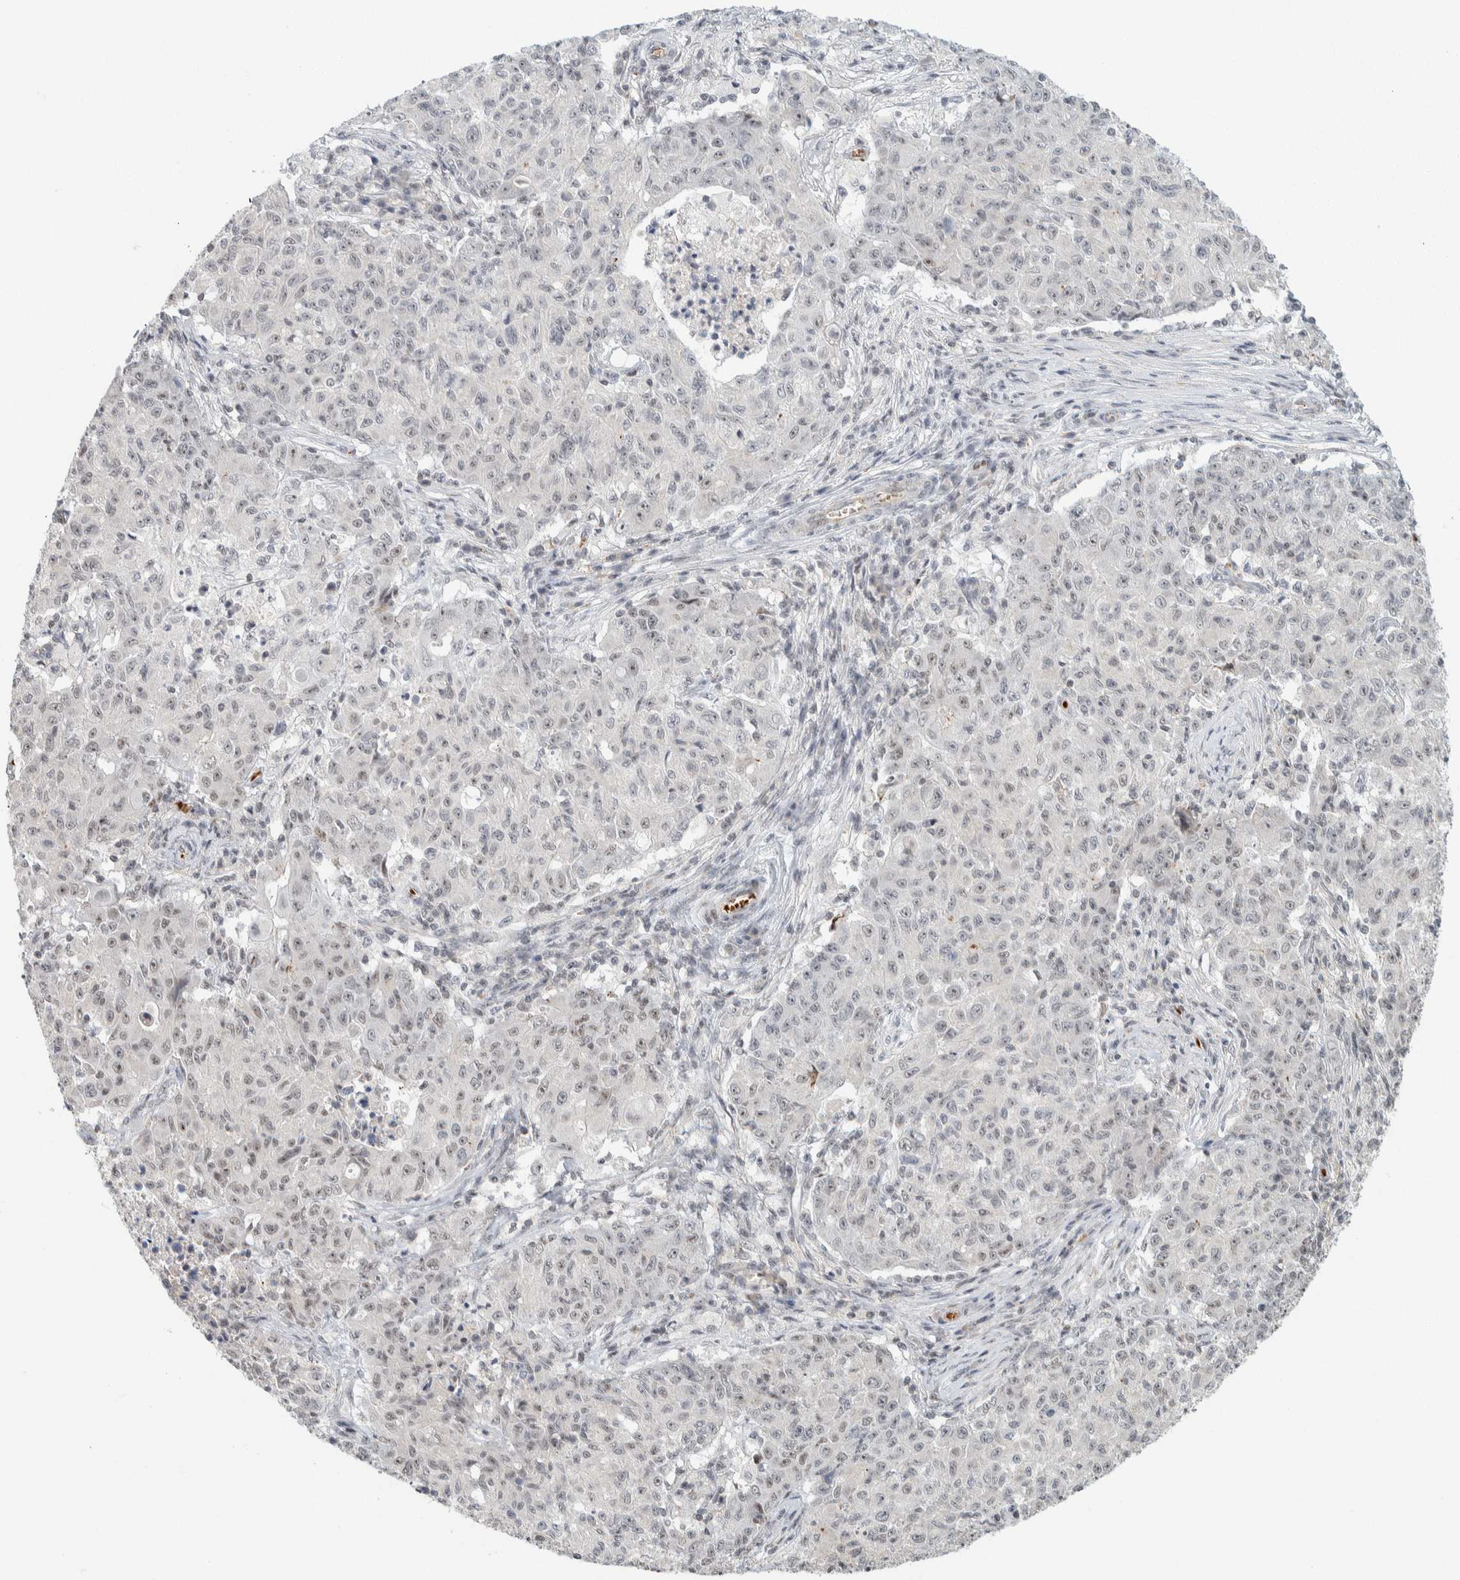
{"staining": {"intensity": "weak", "quantity": "25%-75%", "location": "nuclear"}, "tissue": "ovarian cancer", "cell_type": "Tumor cells", "image_type": "cancer", "snomed": [{"axis": "morphology", "description": "Carcinoma, endometroid"}, {"axis": "topography", "description": "Ovary"}], "caption": "The micrograph displays staining of endometroid carcinoma (ovarian), revealing weak nuclear protein staining (brown color) within tumor cells. (DAB (3,3'-diaminobenzidine) IHC, brown staining for protein, blue staining for nuclei).", "gene": "ZBTB2", "patient": {"sex": "female", "age": 42}}